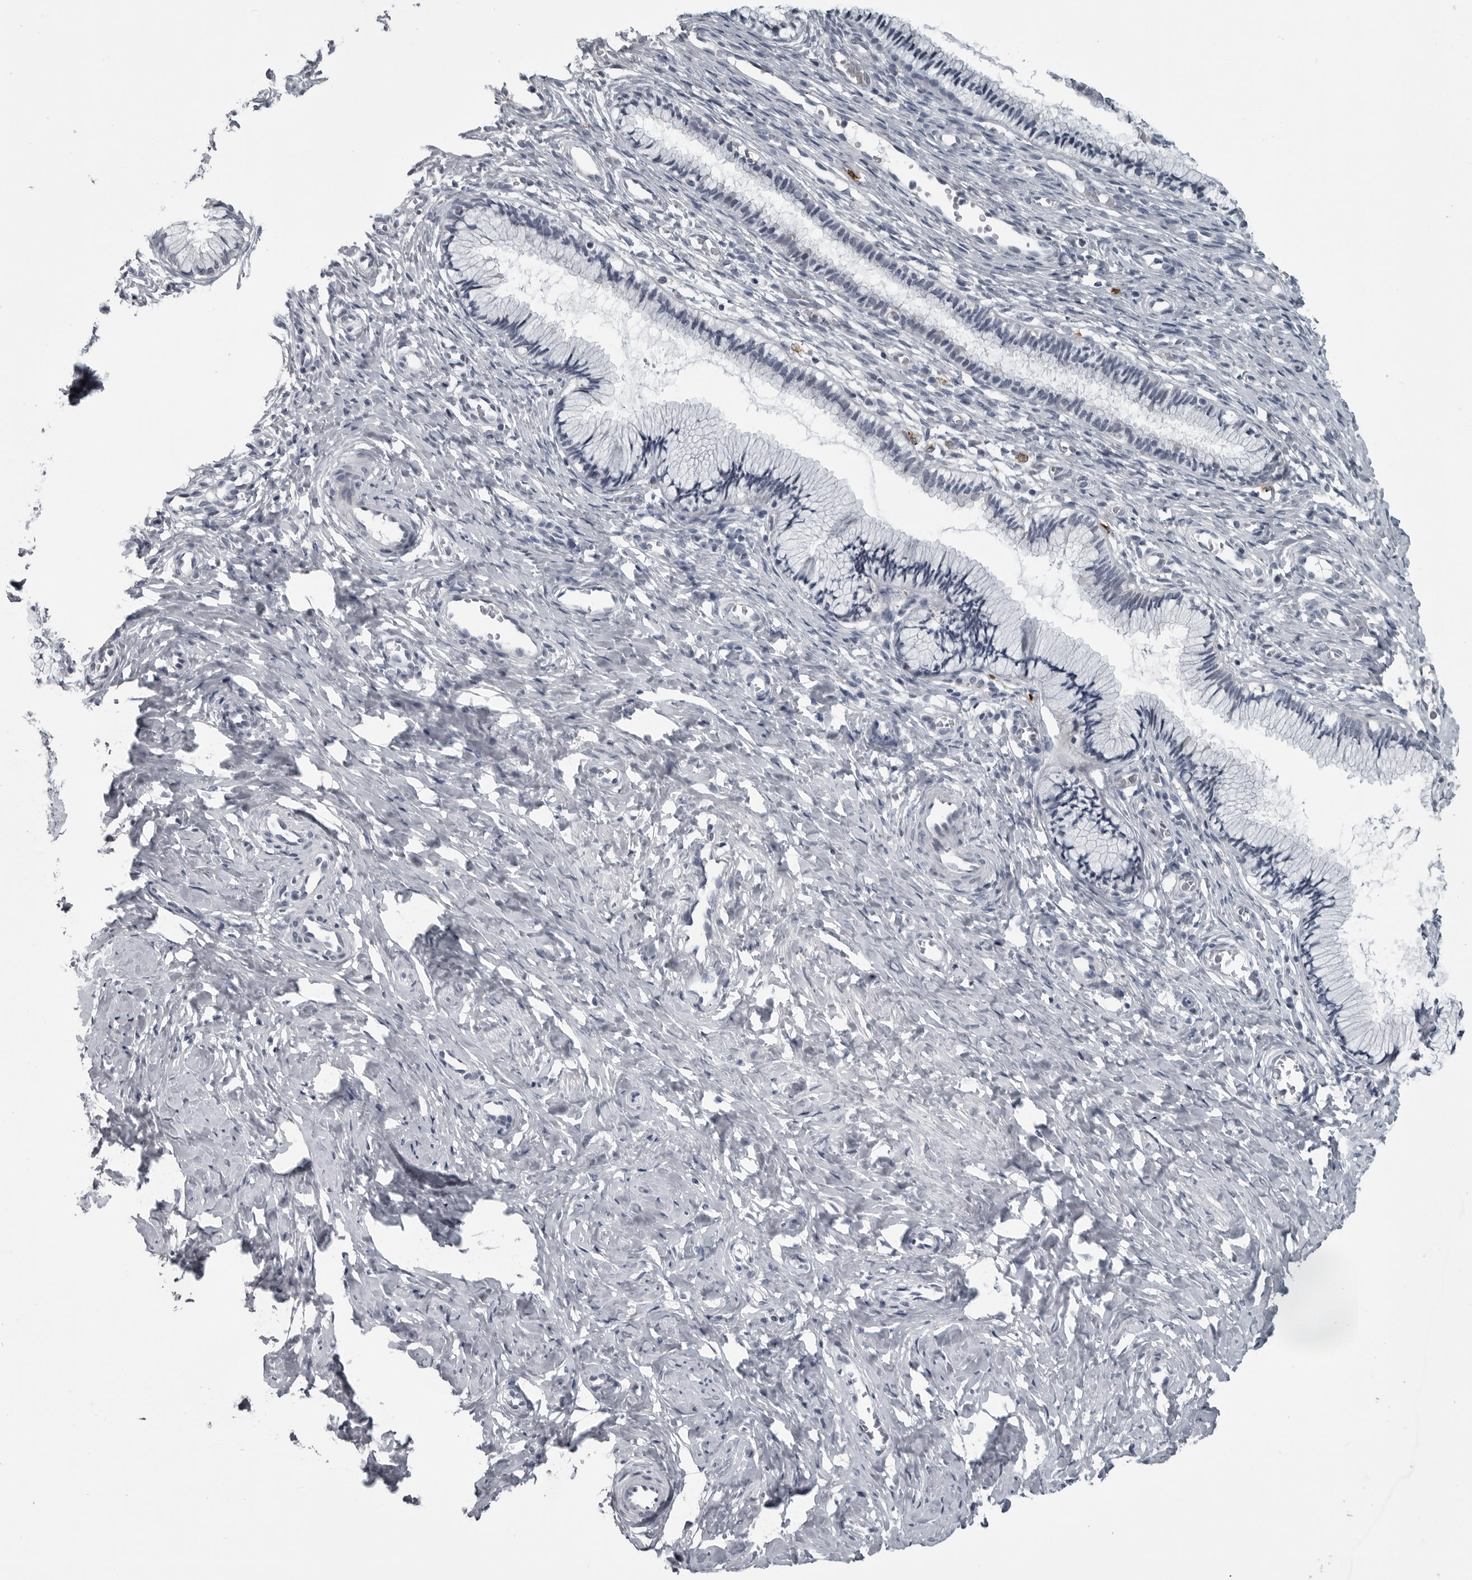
{"staining": {"intensity": "negative", "quantity": "none", "location": "none"}, "tissue": "cervix", "cell_type": "Glandular cells", "image_type": "normal", "snomed": [{"axis": "morphology", "description": "Normal tissue, NOS"}, {"axis": "topography", "description": "Cervix"}], "caption": "An image of cervix stained for a protein exhibits no brown staining in glandular cells.", "gene": "LYSMD1", "patient": {"sex": "female", "age": 27}}